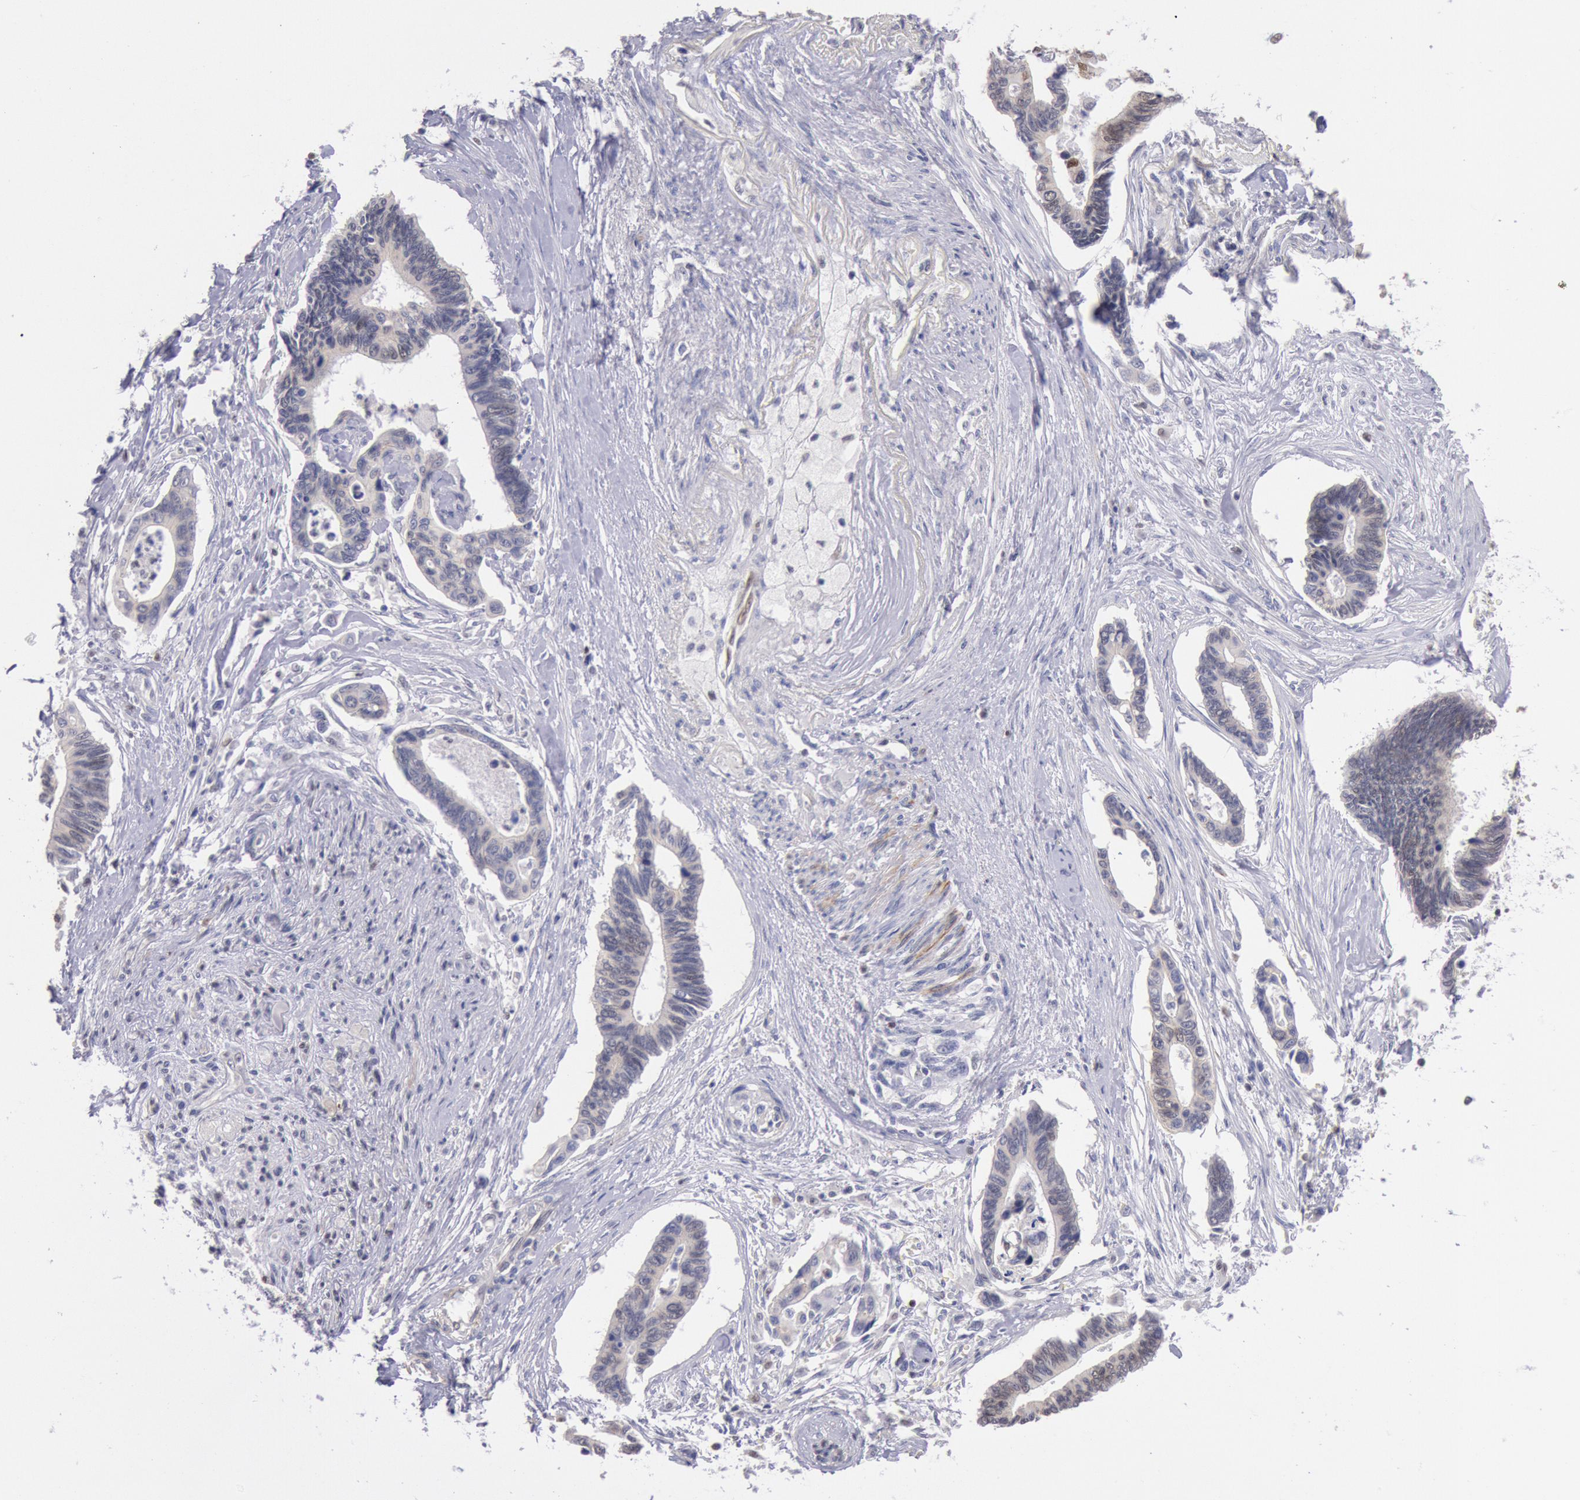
{"staining": {"intensity": "negative", "quantity": "none", "location": "none"}, "tissue": "pancreatic cancer", "cell_type": "Tumor cells", "image_type": "cancer", "snomed": [{"axis": "morphology", "description": "Adenocarcinoma, NOS"}, {"axis": "topography", "description": "Pancreas"}], "caption": "An image of adenocarcinoma (pancreatic) stained for a protein shows no brown staining in tumor cells. (Brightfield microscopy of DAB IHC at high magnification).", "gene": "RPS6KA5", "patient": {"sex": "female", "age": 70}}